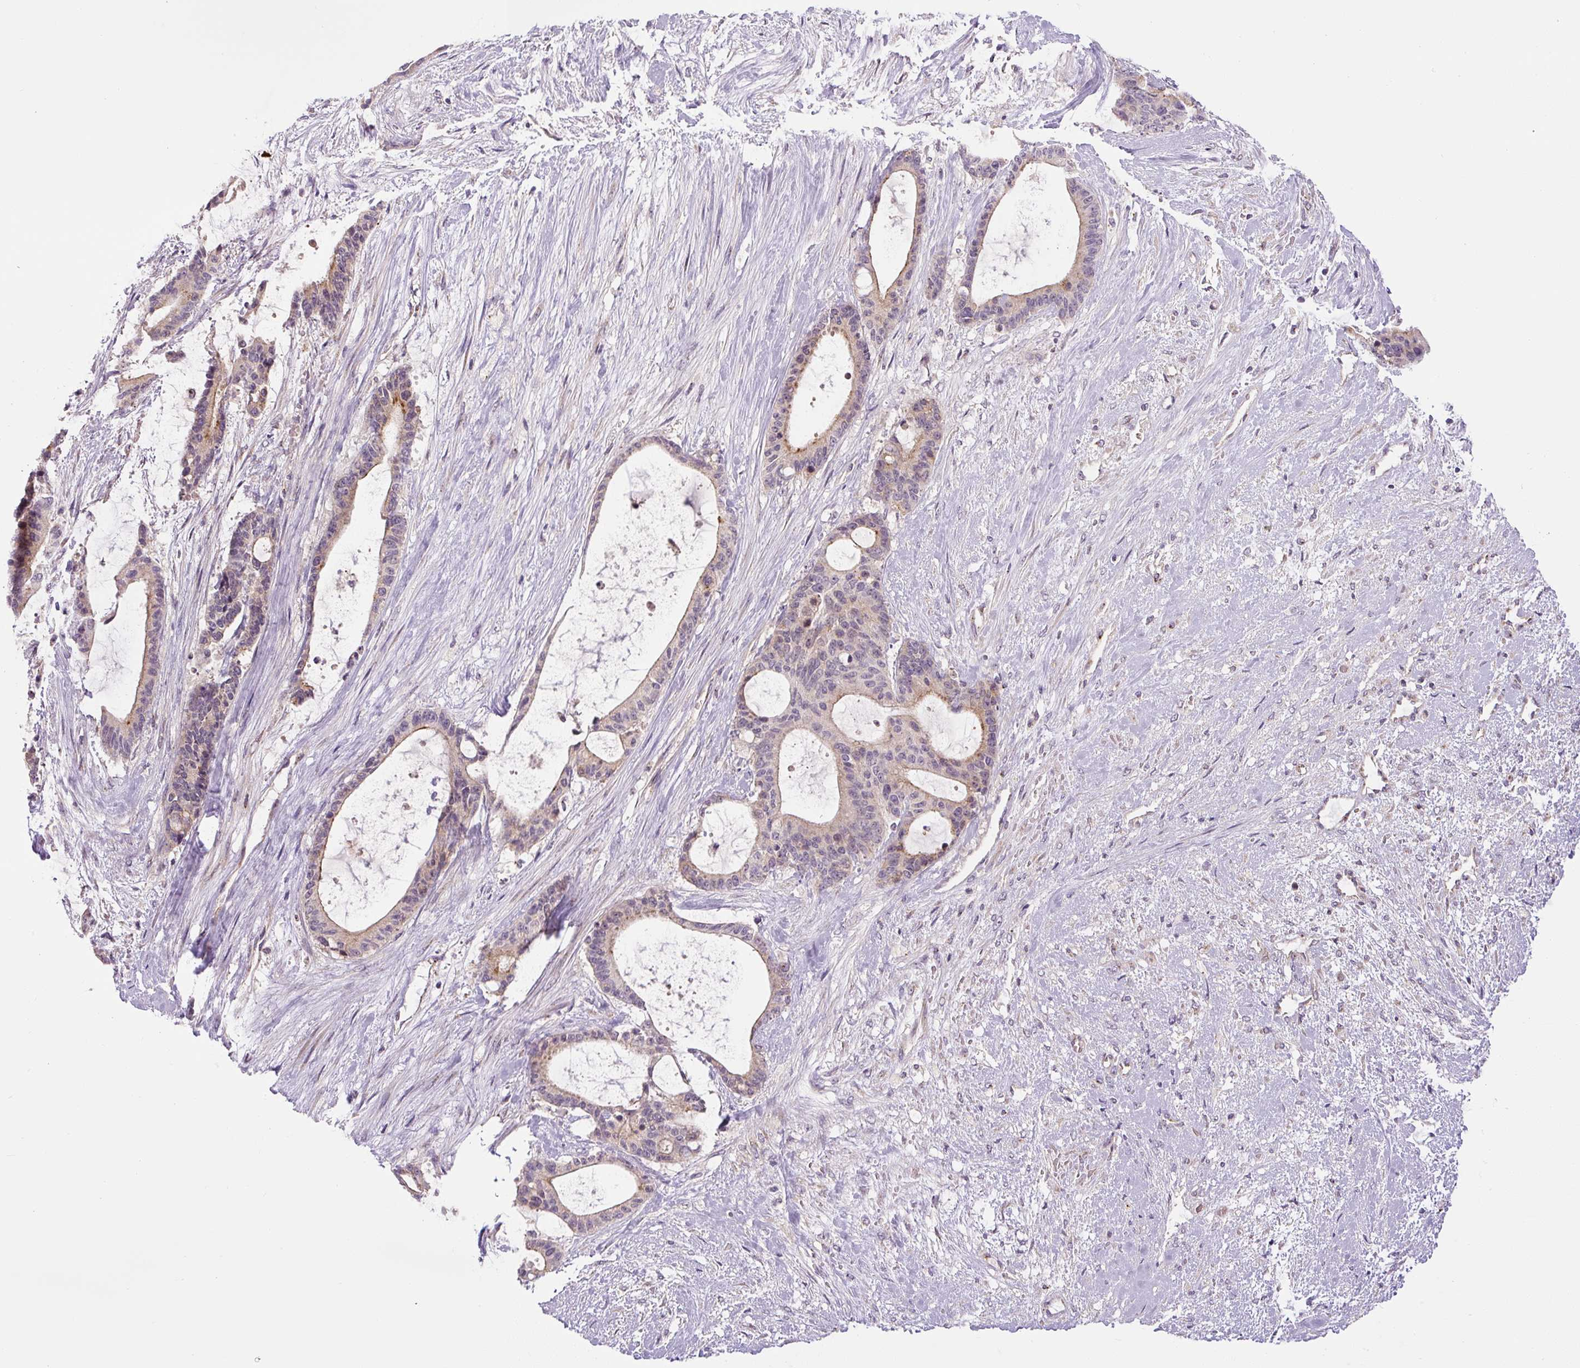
{"staining": {"intensity": "weak", "quantity": "25%-75%", "location": "cytoplasmic/membranous"}, "tissue": "liver cancer", "cell_type": "Tumor cells", "image_type": "cancer", "snomed": [{"axis": "morphology", "description": "Normal tissue, NOS"}, {"axis": "morphology", "description": "Cholangiocarcinoma"}, {"axis": "topography", "description": "Liver"}, {"axis": "topography", "description": "Peripheral nerve tissue"}], "caption": "Protein expression analysis of liver cancer (cholangiocarcinoma) shows weak cytoplasmic/membranous staining in approximately 25%-75% of tumor cells.", "gene": "PCM1", "patient": {"sex": "female", "age": 73}}